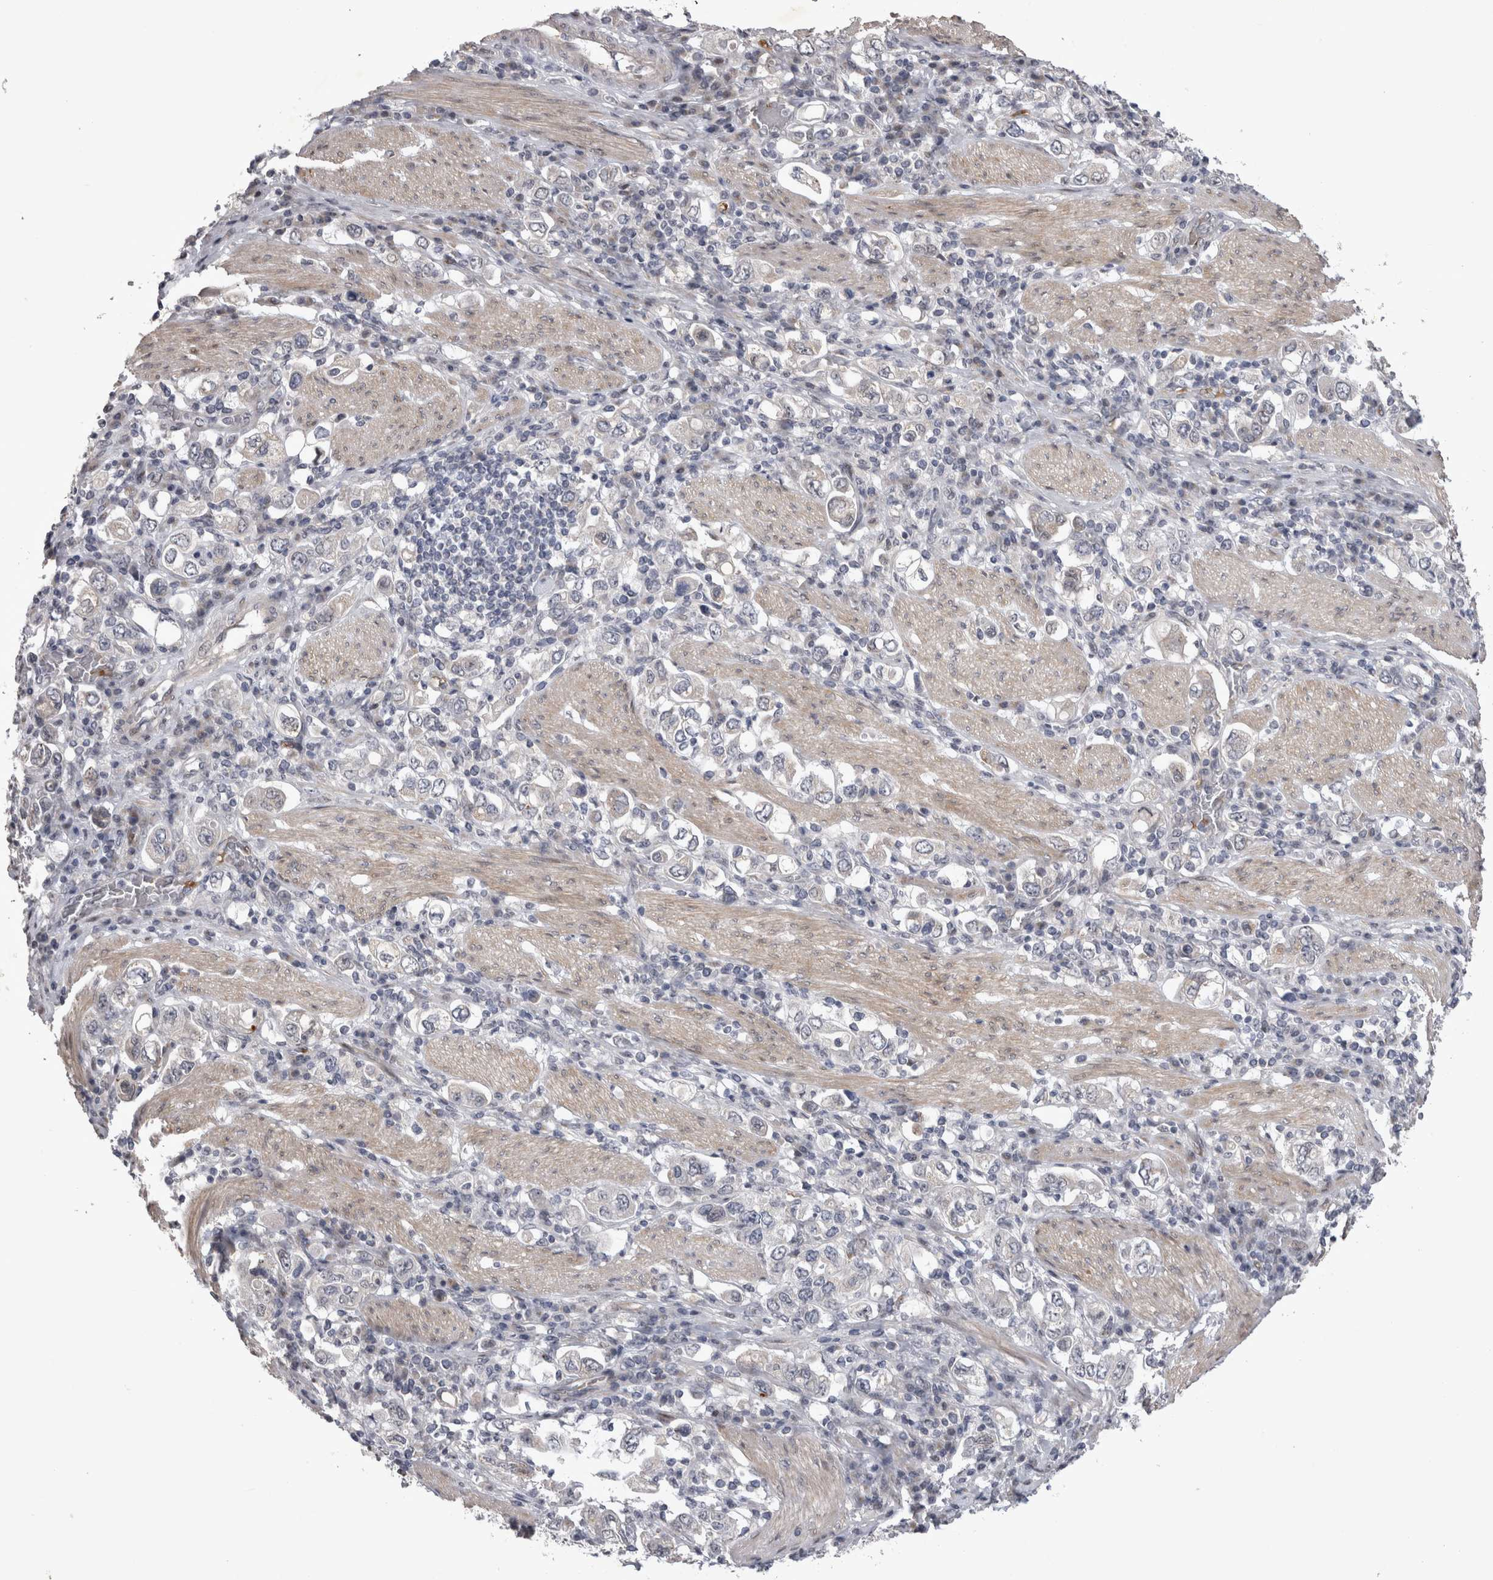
{"staining": {"intensity": "negative", "quantity": "none", "location": "none"}, "tissue": "stomach cancer", "cell_type": "Tumor cells", "image_type": "cancer", "snomed": [{"axis": "morphology", "description": "Adenocarcinoma, NOS"}, {"axis": "topography", "description": "Stomach, upper"}], "caption": "IHC of stomach cancer (adenocarcinoma) shows no positivity in tumor cells.", "gene": "IFI44", "patient": {"sex": "male", "age": 62}}